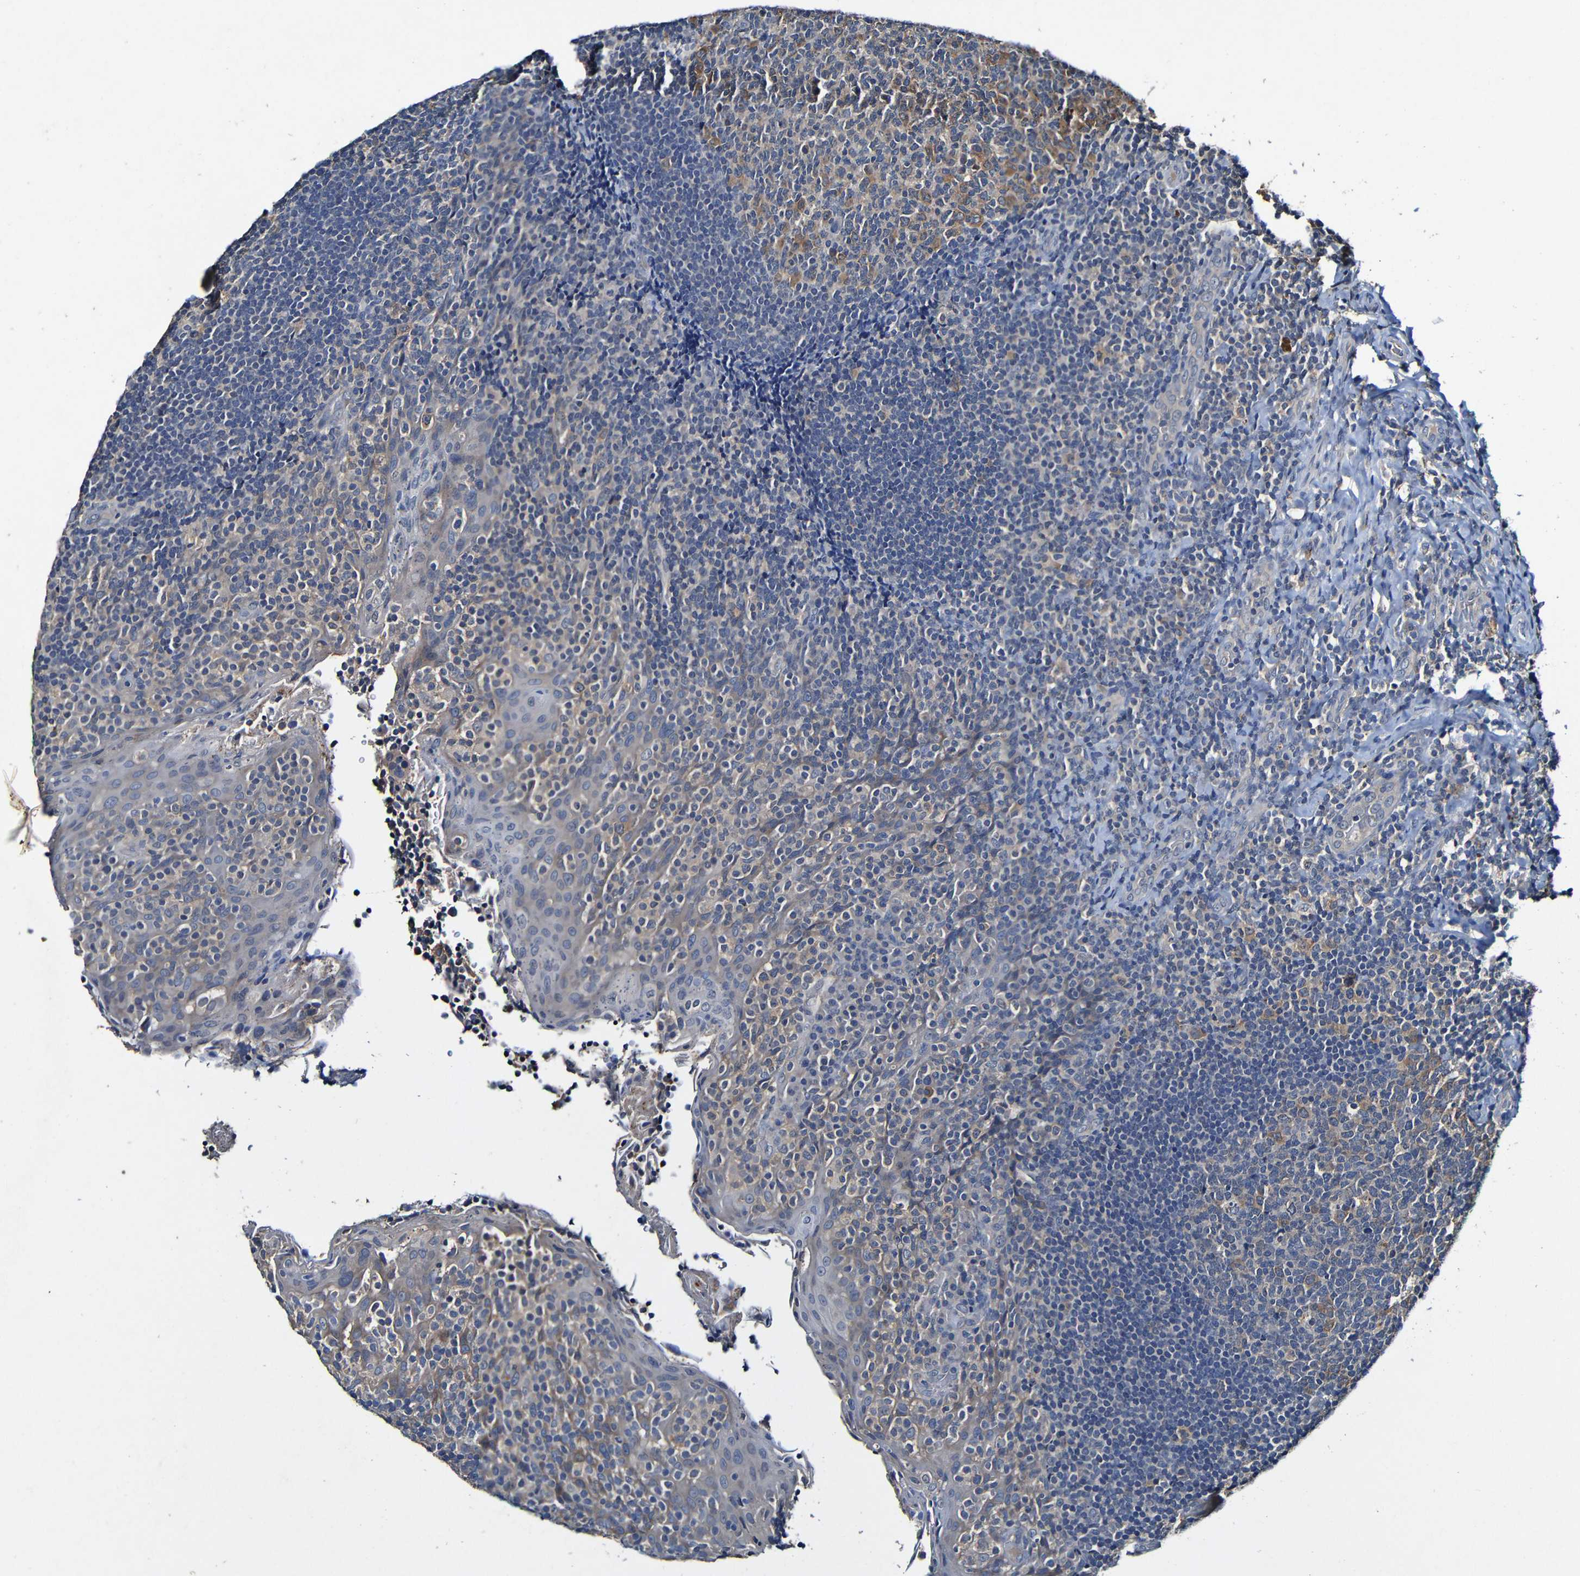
{"staining": {"intensity": "weak", "quantity": "25%-75%", "location": "cytoplasmic/membranous"}, "tissue": "tonsil", "cell_type": "Germinal center cells", "image_type": "normal", "snomed": [{"axis": "morphology", "description": "Normal tissue, NOS"}, {"axis": "topography", "description": "Tonsil"}], "caption": "IHC (DAB) staining of normal tonsil reveals weak cytoplasmic/membranous protein expression in approximately 25%-75% of germinal center cells.", "gene": "LRRC70", "patient": {"sex": "male", "age": 17}}